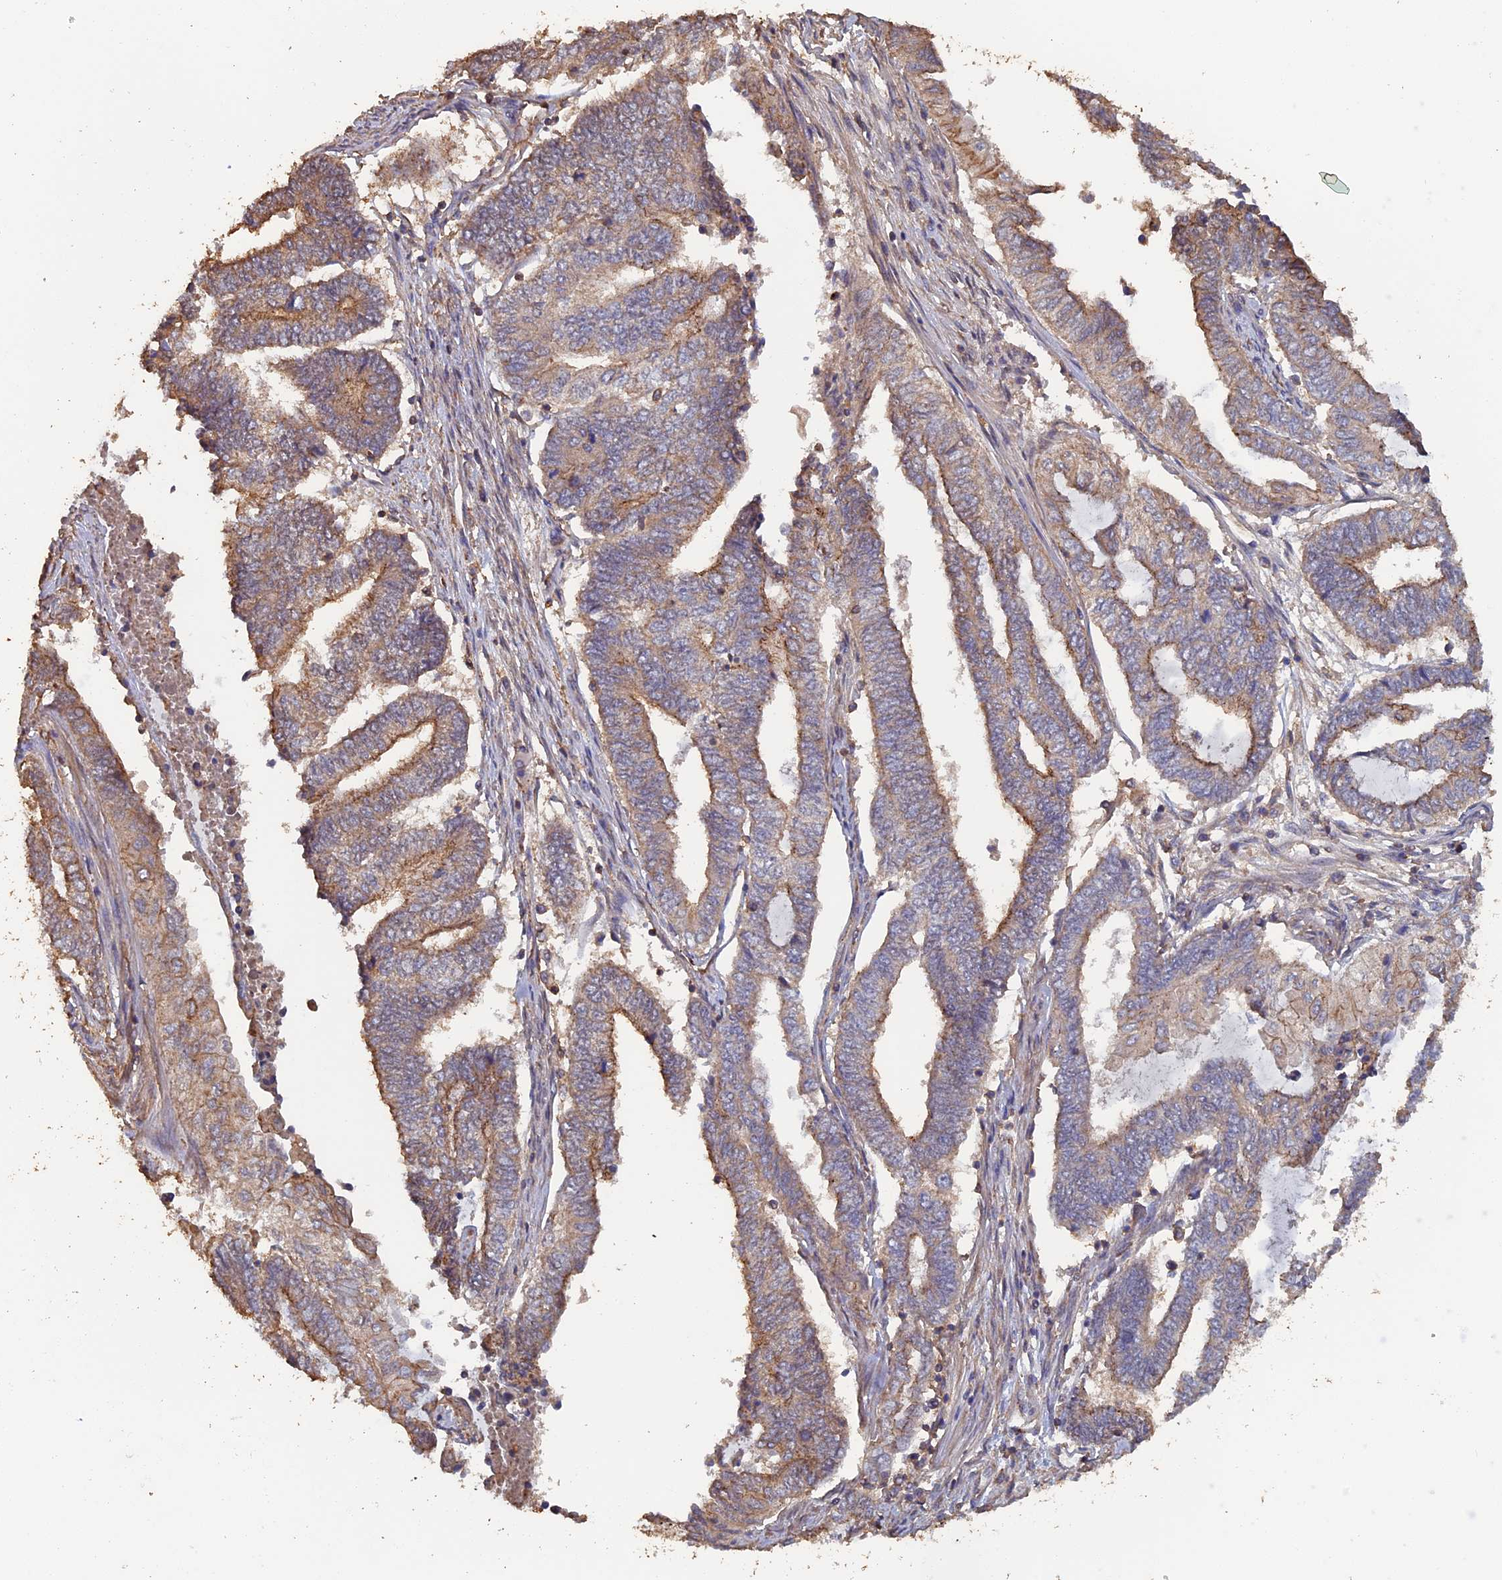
{"staining": {"intensity": "moderate", "quantity": "25%-75%", "location": "cytoplasmic/membranous"}, "tissue": "endometrial cancer", "cell_type": "Tumor cells", "image_type": "cancer", "snomed": [{"axis": "morphology", "description": "Adenocarcinoma, NOS"}, {"axis": "topography", "description": "Uterus"}, {"axis": "topography", "description": "Endometrium"}], "caption": "High-power microscopy captured an immunohistochemistry photomicrograph of endometrial adenocarcinoma, revealing moderate cytoplasmic/membranous positivity in approximately 25%-75% of tumor cells.", "gene": "PIGQ", "patient": {"sex": "female", "age": 70}}